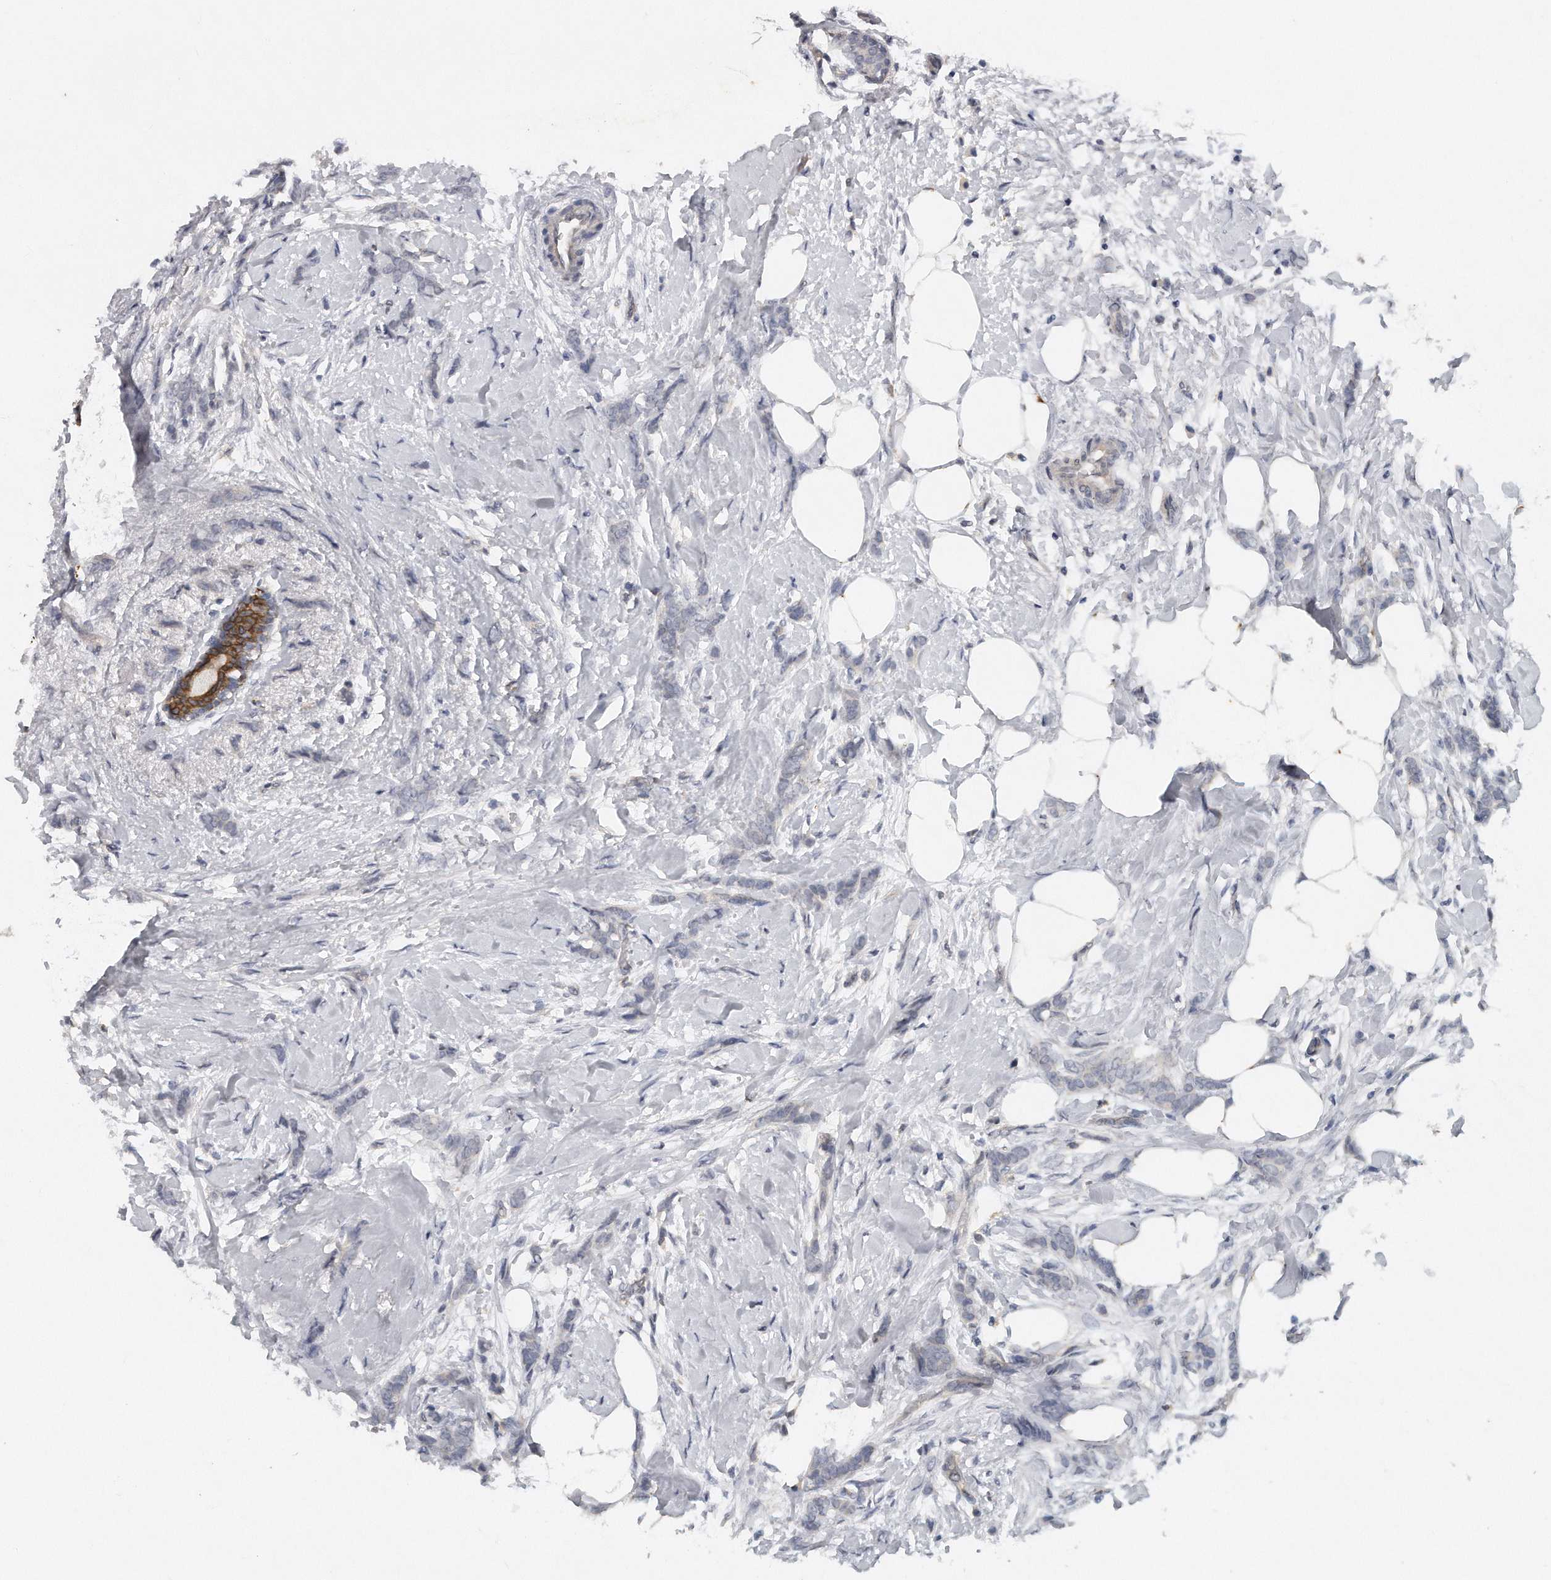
{"staining": {"intensity": "negative", "quantity": "none", "location": "none"}, "tissue": "breast cancer", "cell_type": "Tumor cells", "image_type": "cancer", "snomed": [{"axis": "morphology", "description": "Lobular carcinoma, in situ"}, {"axis": "morphology", "description": "Lobular carcinoma"}, {"axis": "topography", "description": "Breast"}], "caption": "Tumor cells show no significant protein positivity in breast cancer (lobular carcinoma).", "gene": "CAMK1", "patient": {"sex": "female", "age": 41}}